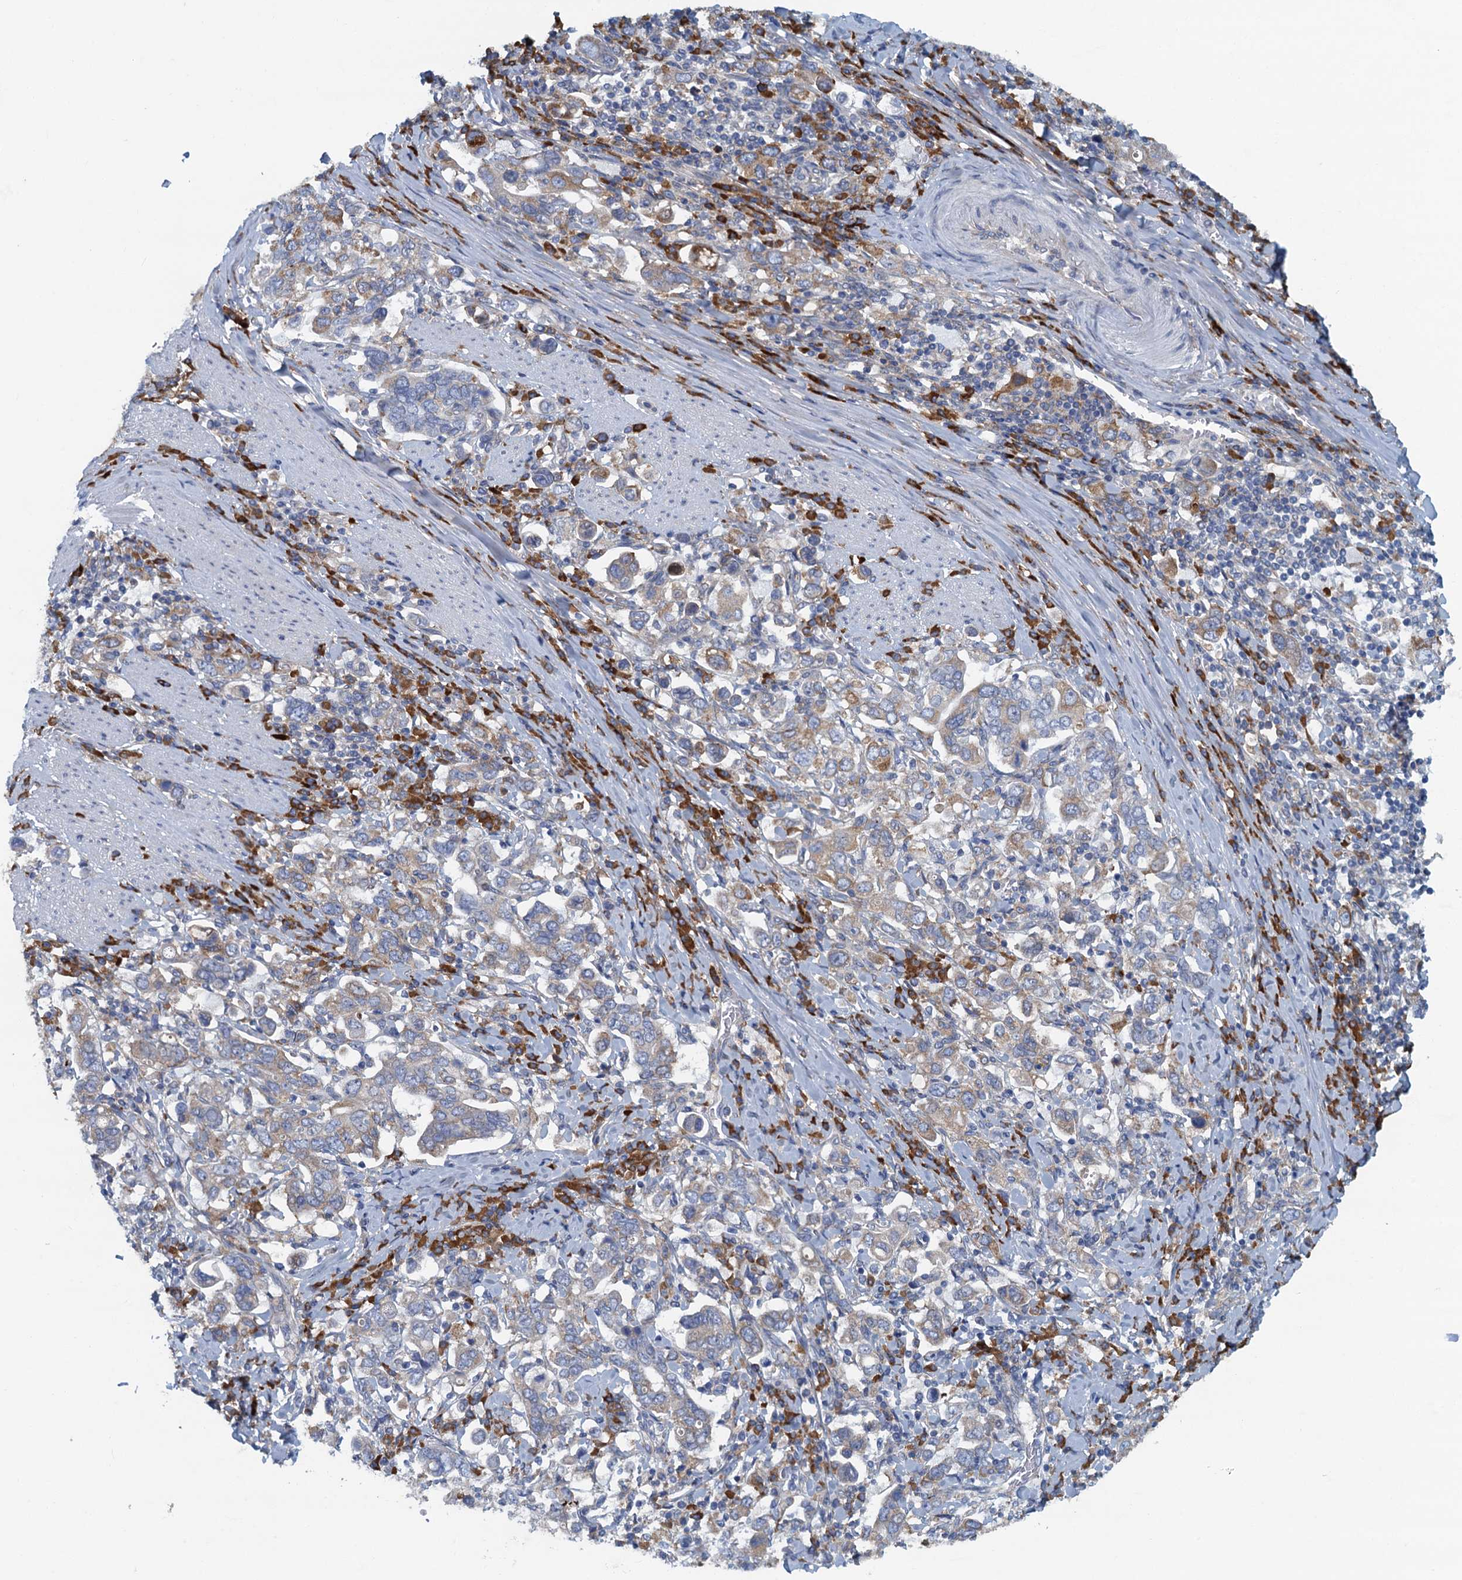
{"staining": {"intensity": "weak", "quantity": ">75%", "location": "cytoplasmic/membranous"}, "tissue": "stomach cancer", "cell_type": "Tumor cells", "image_type": "cancer", "snomed": [{"axis": "morphology", "description": "Adenocarcinoma, NOS"}, {"axis": "topography", "description": "Stomach, upper"}], "caption": "A histopathology image of human stomach cancer (adenocarcinoma) stained for a protein exhibits weak cytoplasmic/membranous brown staining in tumor cells.", "gene": "MYDGF", "patient": {"sex": "male", "age": 62}}